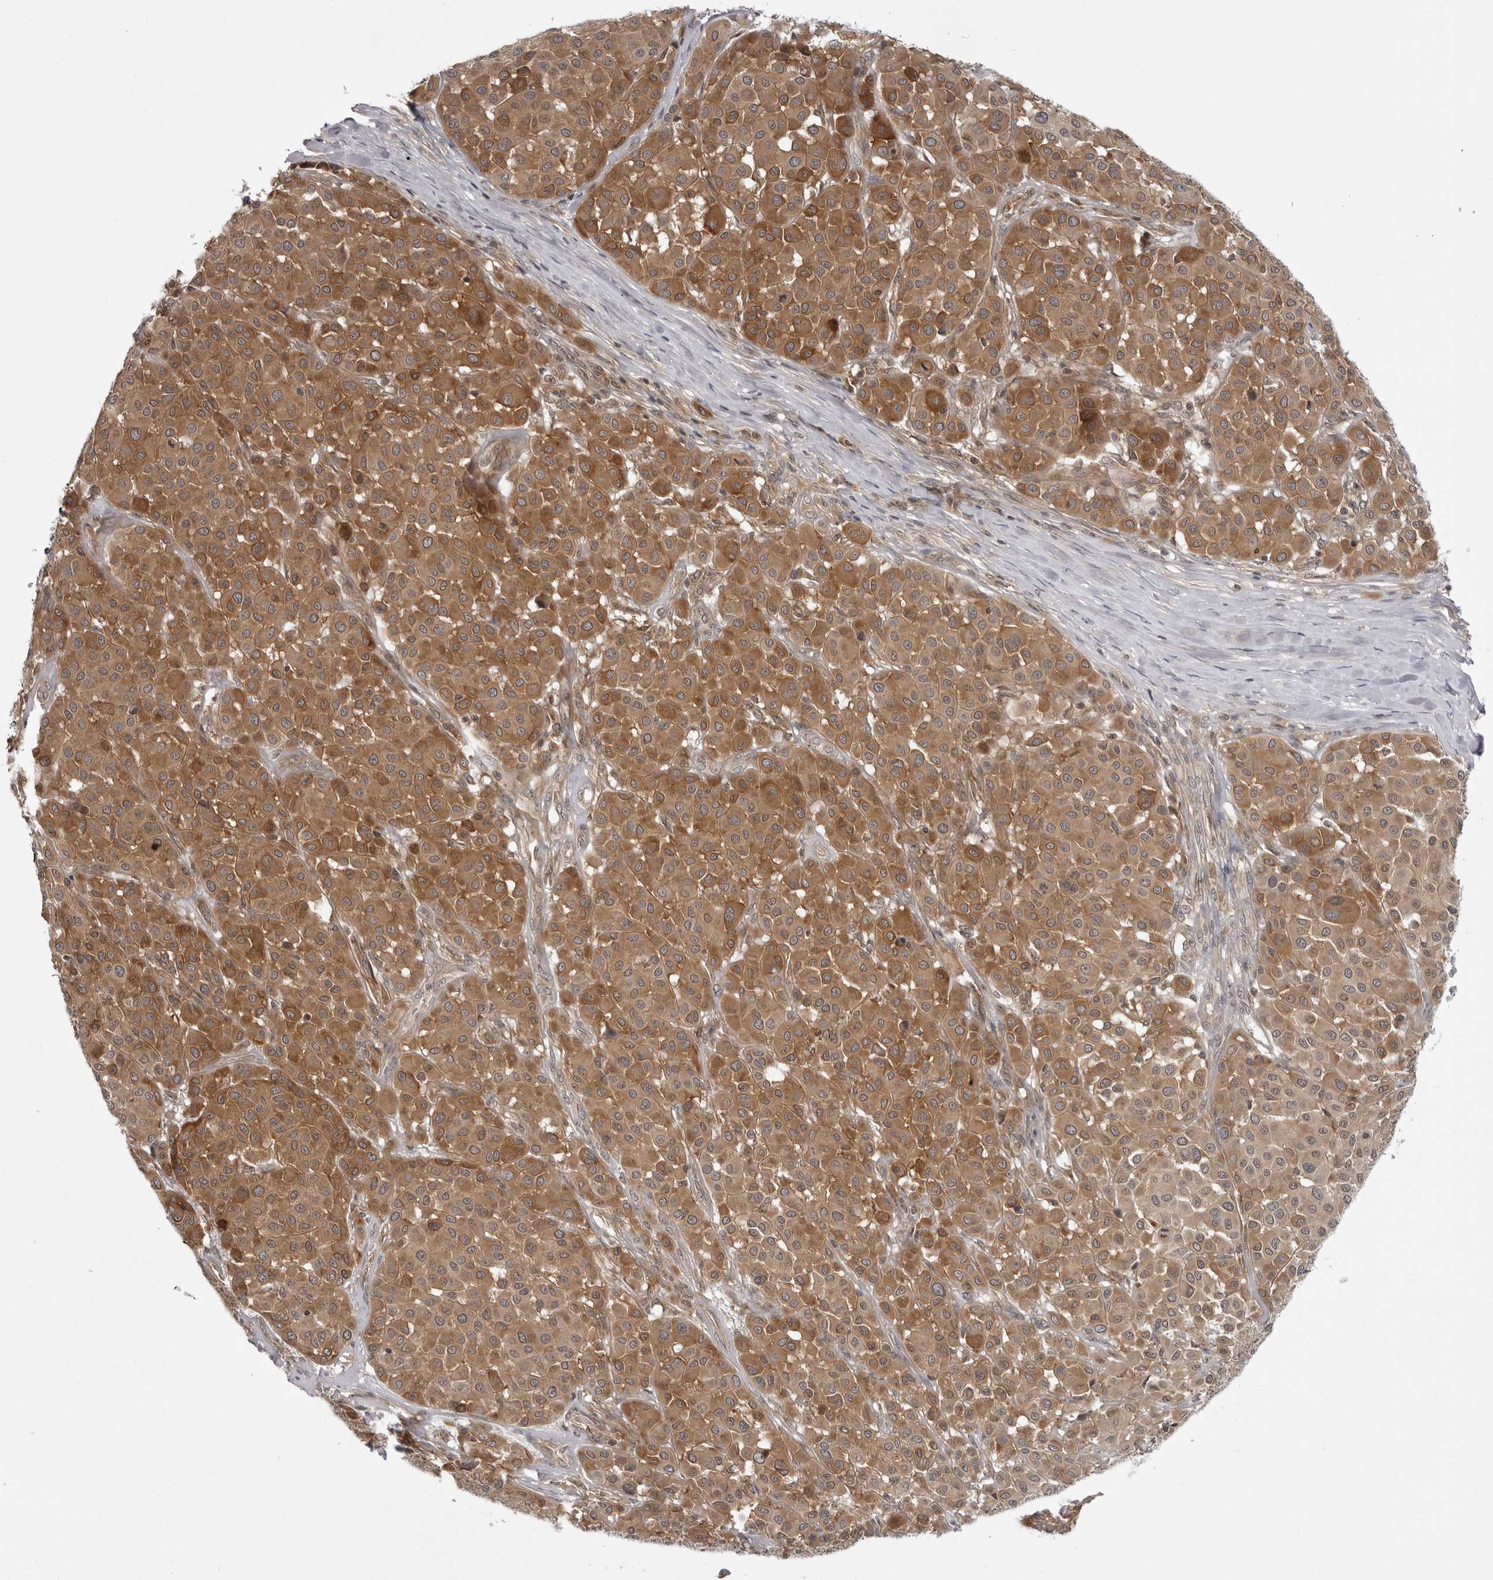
{"staining": {"intensity": "moderate", "quantity": ">75%", "location": "cytoplasmic/membranous"}, "tissue": "melanoma", "cell_type": "Tumor cells", "image_type": "cancer", "snomed": [{"axis": "morphology", "description": "Malignant melanoma, Metastatic site"}, {"axis": "topography", "description": "Soft tissue"}], "caption": "Malignant melanoma (metastatic site) tissue exhibits moderate cytoplasmic/membranous staining in approximately >75% of tumor cells, visualized by immunohistochemistry.", "gene": "USP43", "patient": {"sex": "male", "age": 41}}